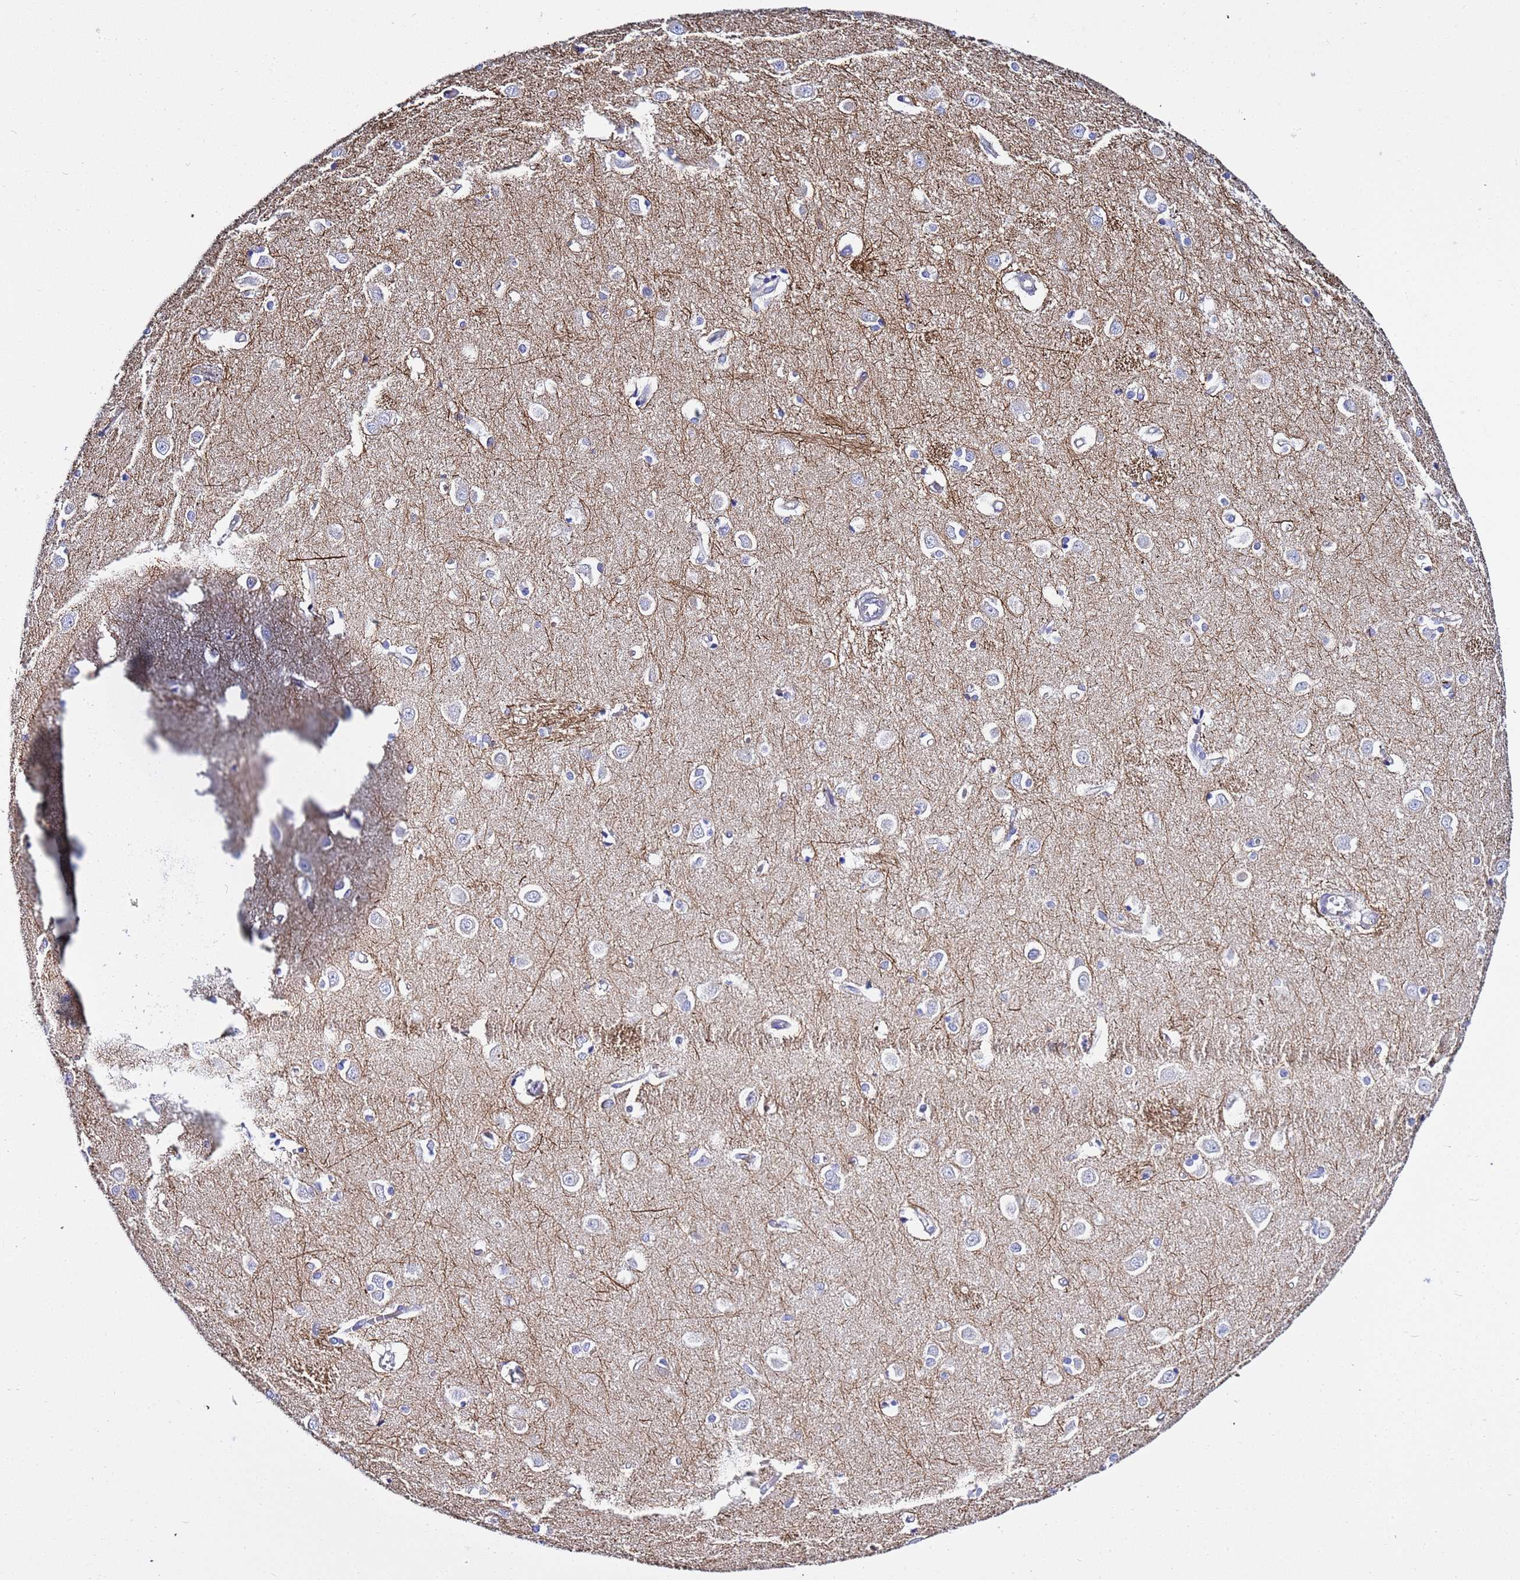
{"staining": {"intensity": "negative", "quantity": "none", "location": "none"}, "tissue": "caudate", "cell_type": "Glial cells", "image_type": "normal", "snomed": [{"axis": "morphology", "description": "Normal tissue, NOS"}, {"axis": "topography", "description": "Lateral ventricle wall"}], "caption": "Micrograph shows no significant protein positivity in glial cells of normal caudate. (Immunohistochemistry (ihc), brightfield microscopy, high magnification).", "gene": "USP18", "patient": {"sex": "male", "age": 37}}